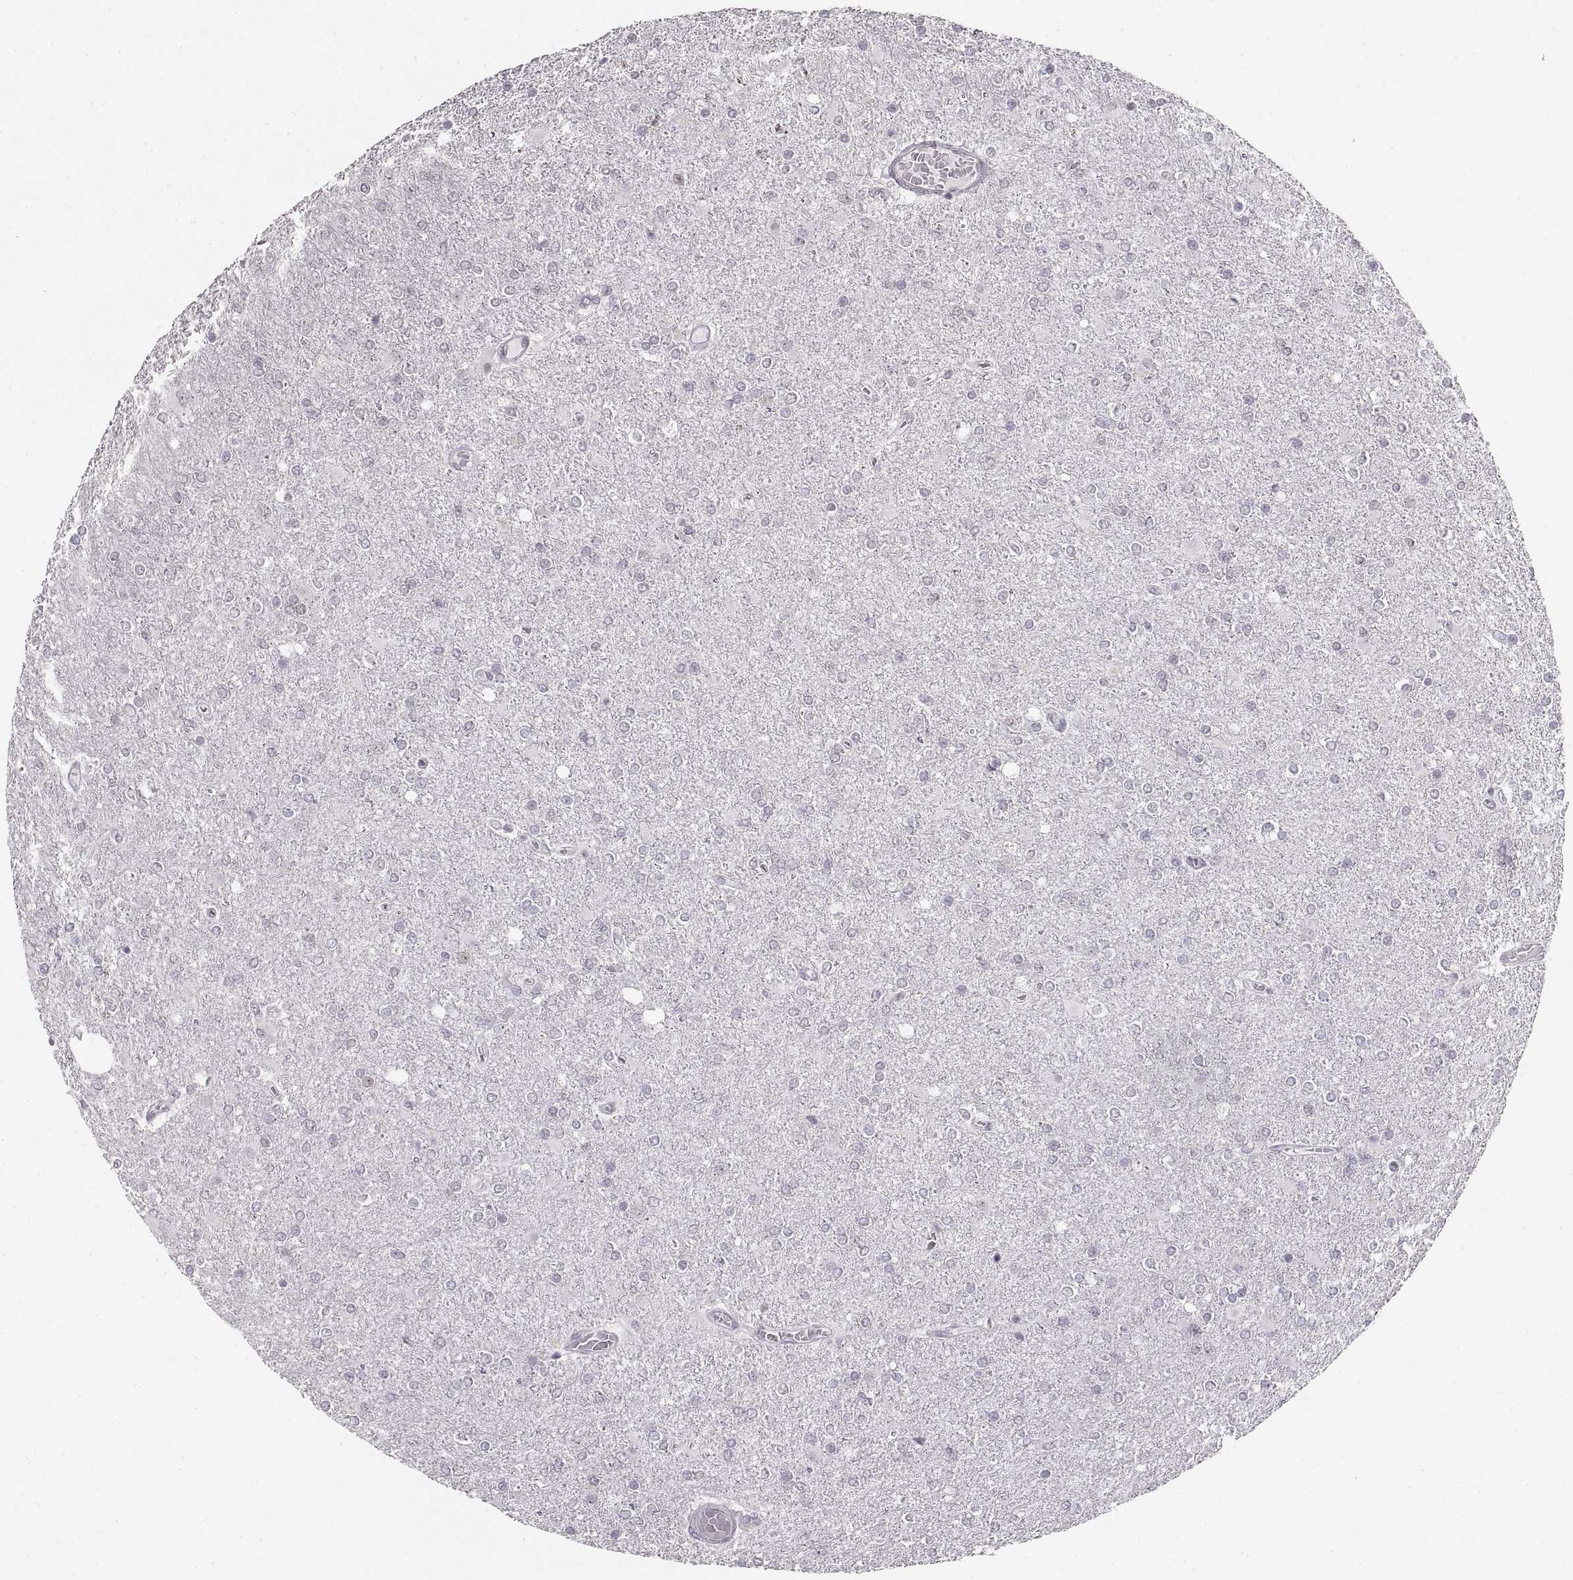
{"staining": {"intensity": "negative", "quantity": "none", "location": "none"}, "tissue": "glioma", "cell_type": "Tumor cells", "image_type": "cancer", "snomed": [{"axis": "morphology", "description": "Glioma, malignant, High grade"}, {"axis": "topography", "description": "Cerebral cortex"}], "caption": "A histopathology image of human glioma is negative for staining in tumor cells.", "gene": "NANOS3", "patient": {"sex": "male", "age": 70}}